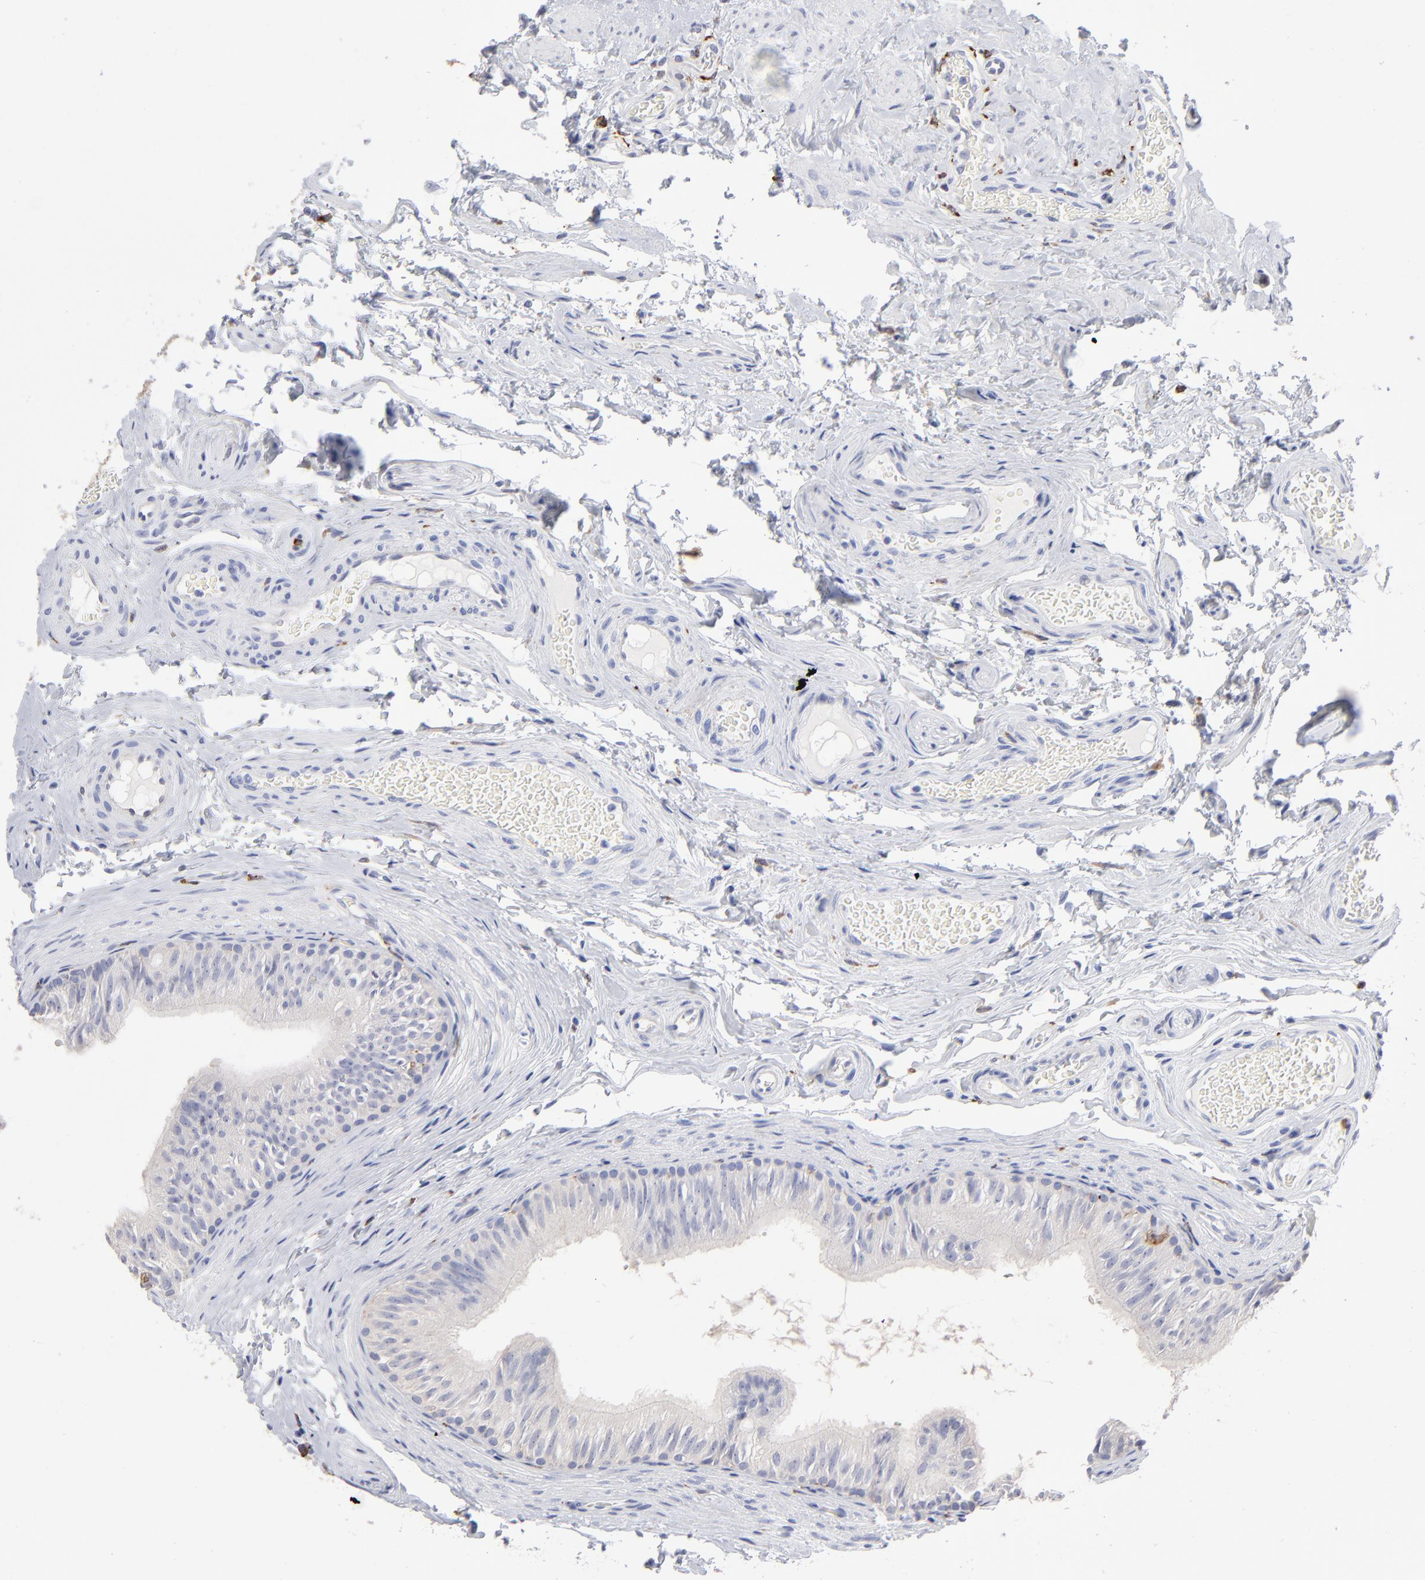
{"staining": {"intensity": "weak", "quantity": "<25%", "location": "cytoplasmic/membranous"}, "tissue": "epididymis", "cell_type": "Glandular cells", "image_type": "normal", "snomed": [{"axis": "morphology", "description": "Normal tissue, NOS"}, {"axis": "topography", "description": "Testis"}, {"axis": "topography", "description": "Epididymis"}], "caption": "Immunohistochemical staining of benign epididymis shows no significant staining in glandular cells.", "gene": "CD180", "patient": {"sex": "male", "age": 36}}